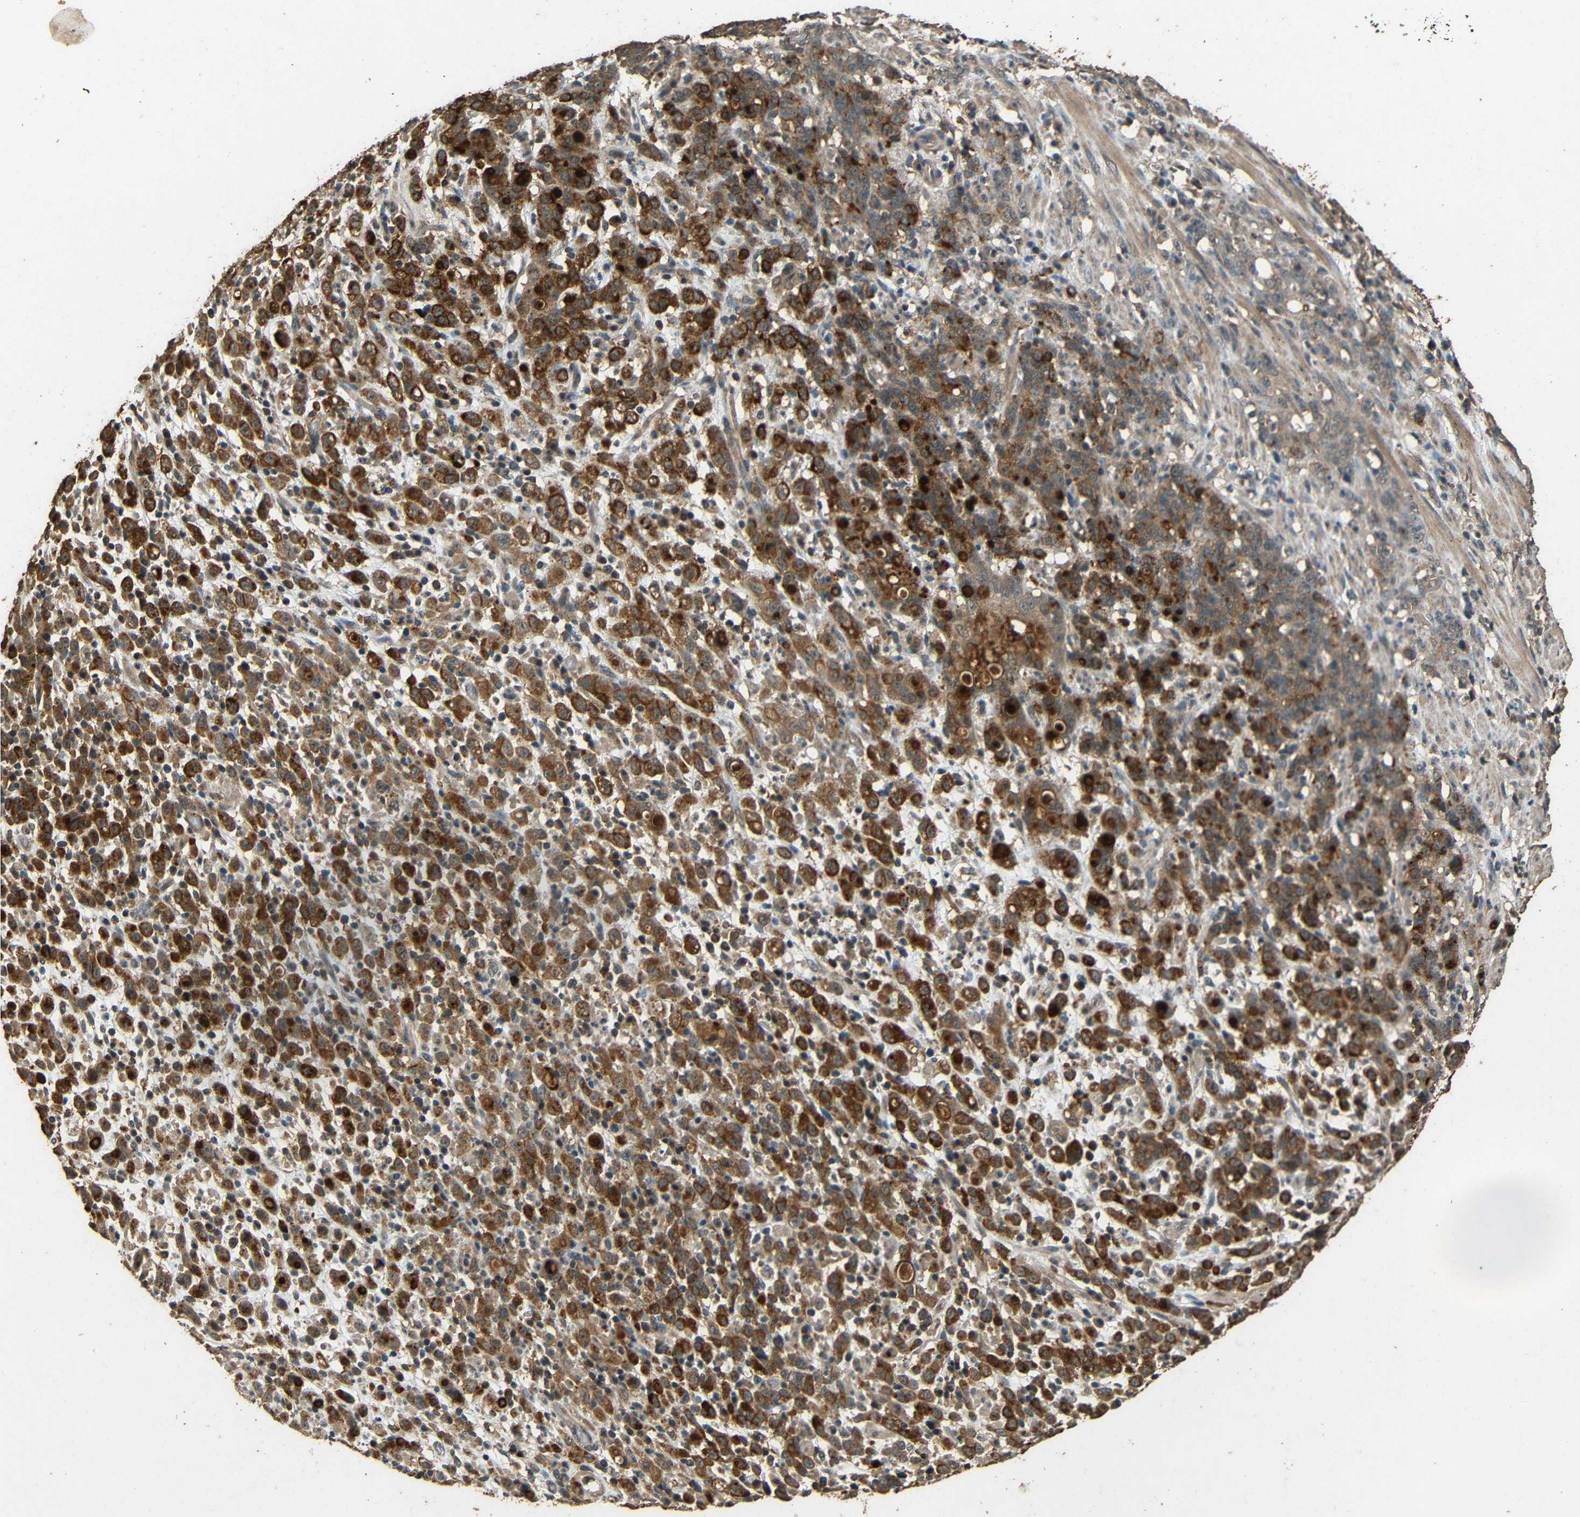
{"staining": {"intensity": "strong", "quantity": ">75%", "location": "cytoplasmic/membranous"}, "tissue": "stomach cancer", "cell_type": "Tumor cells", "image_type": "cancer", "snomed": [{"axis": "morphology", "description": "Adenocarcinoma, NOS"}, {"axis": "topography", "description": "Stomach, lower"}], "caption": "Adenocarcinoma (stomach) was stained to show a protein in brown. There is high levels of strong cytoplasmic/membranous expression in about >75% of tumor cells. (IHC, brightfield microscopy, high magnification).", "gene": "PDE5A", "patient": {"sex": "male", "age": 88}}